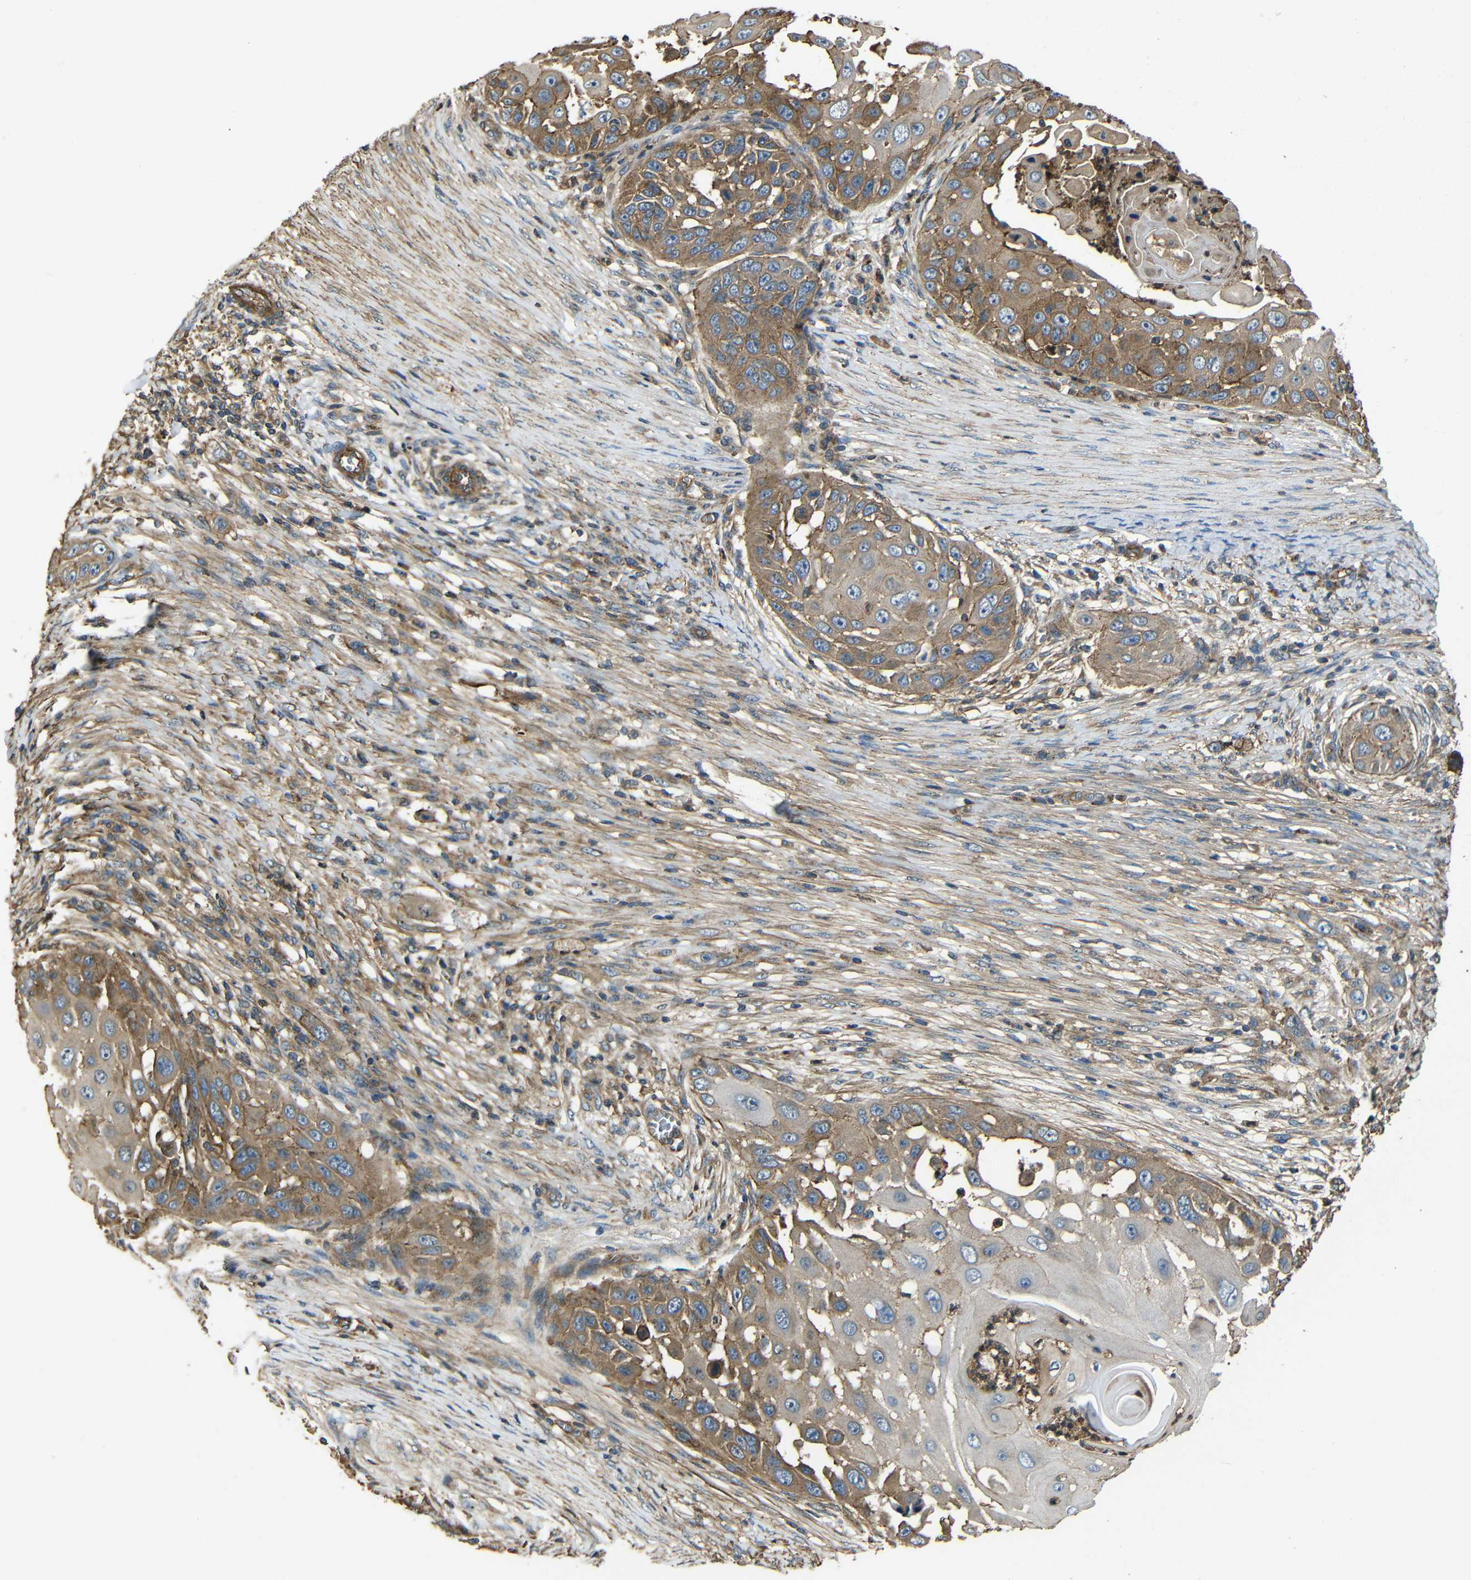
{"staining": {"intensity": "moderate", "quantity": ">75%", "location": "cytoplasmic/membranous"}, "tissue": "skin cancer", "cell_type": "Tumor cells", "image_type": "cancer", "snomed": [{"axis": "morphology", "description": "Squamous cell carcinoma, NOS"}, {"axis": "topography", "description": "Skin"}], "caption": "About >75% of tumor cells in skin cancer (squamous cell carcinoma) show moderate cytoplasmic/membranous protein expression as visualized by brown immunohistochemical staining.", "gene": "PTCH1", "patient": {"sex": "female", "age": 44}}